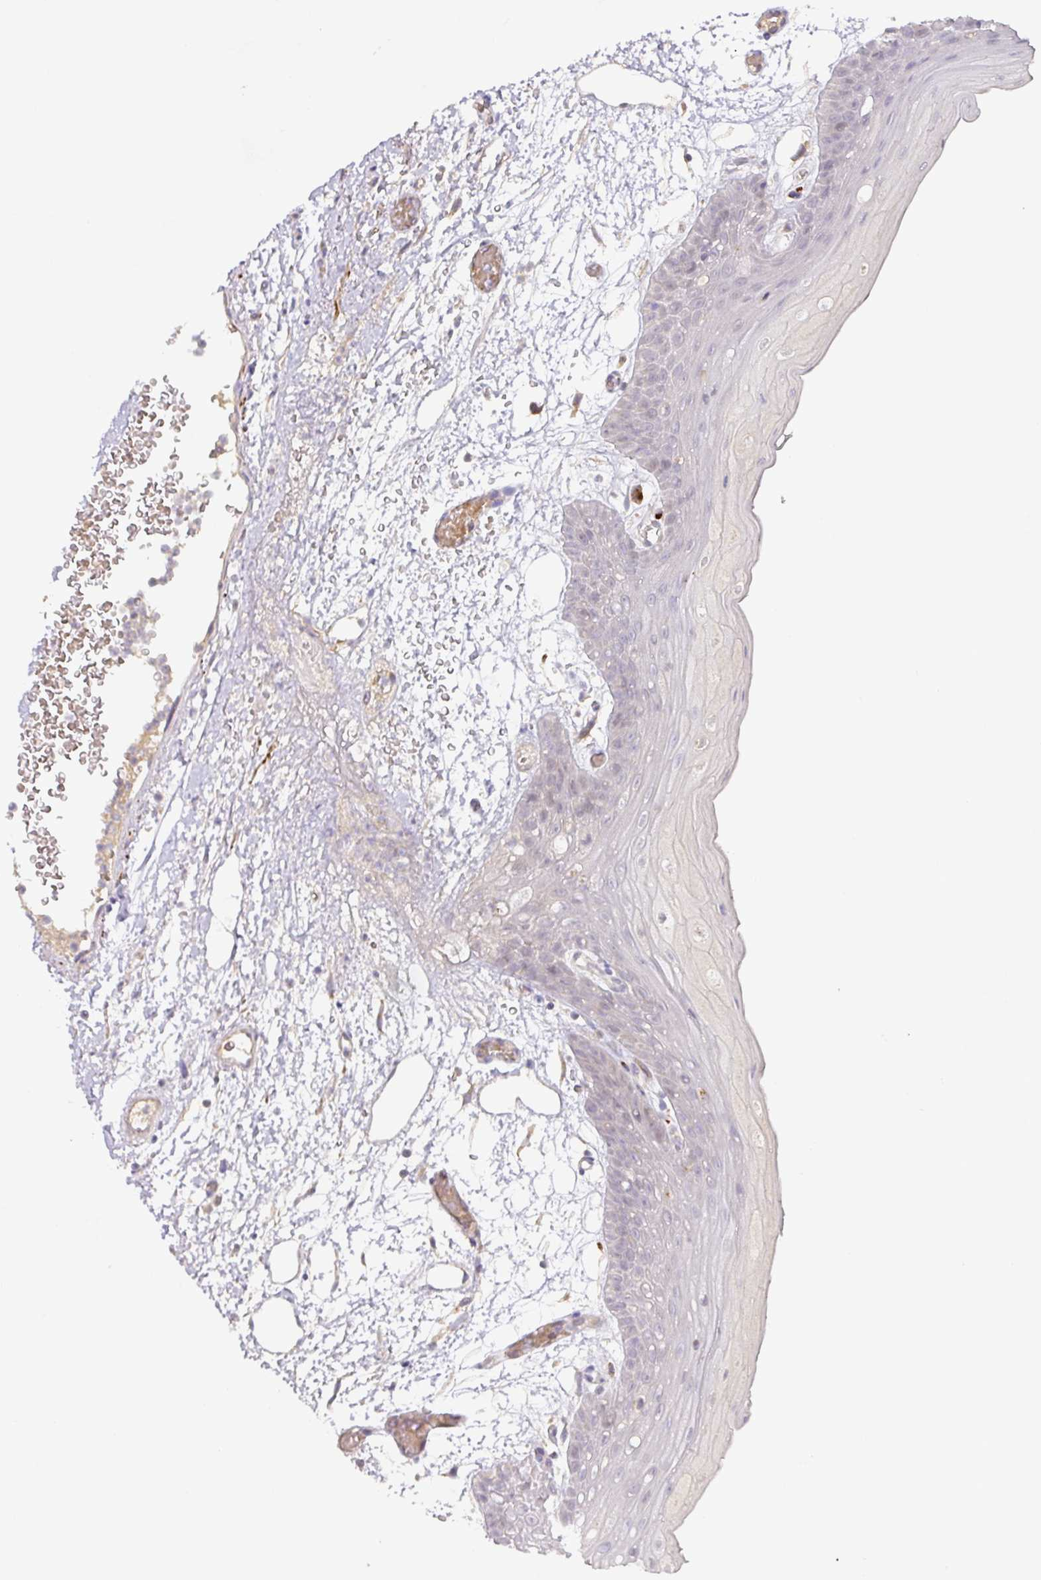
{"staining": {"intensity": "negative", "quantity": "none", "location": "none"}, "tissue": "oral mucosa", "cell_type": "Squamous epithelial cells", "image_type": "normal", "snomed": [{"axis": "morphology", "description": "Normal tissue, NOS"}, {"axis": "topography", "description": "Oral tissue"}, {"axis": "topography", "description": "Tounge, NOS"}], "caption": "This is a micrograph of immunohistochemistry (IHC) staining of benign oral mucosa, which shows no positivity in squamous epithelial cells.", "gene": "TARM1", "patient": {"sex": "female", "age": 59}}